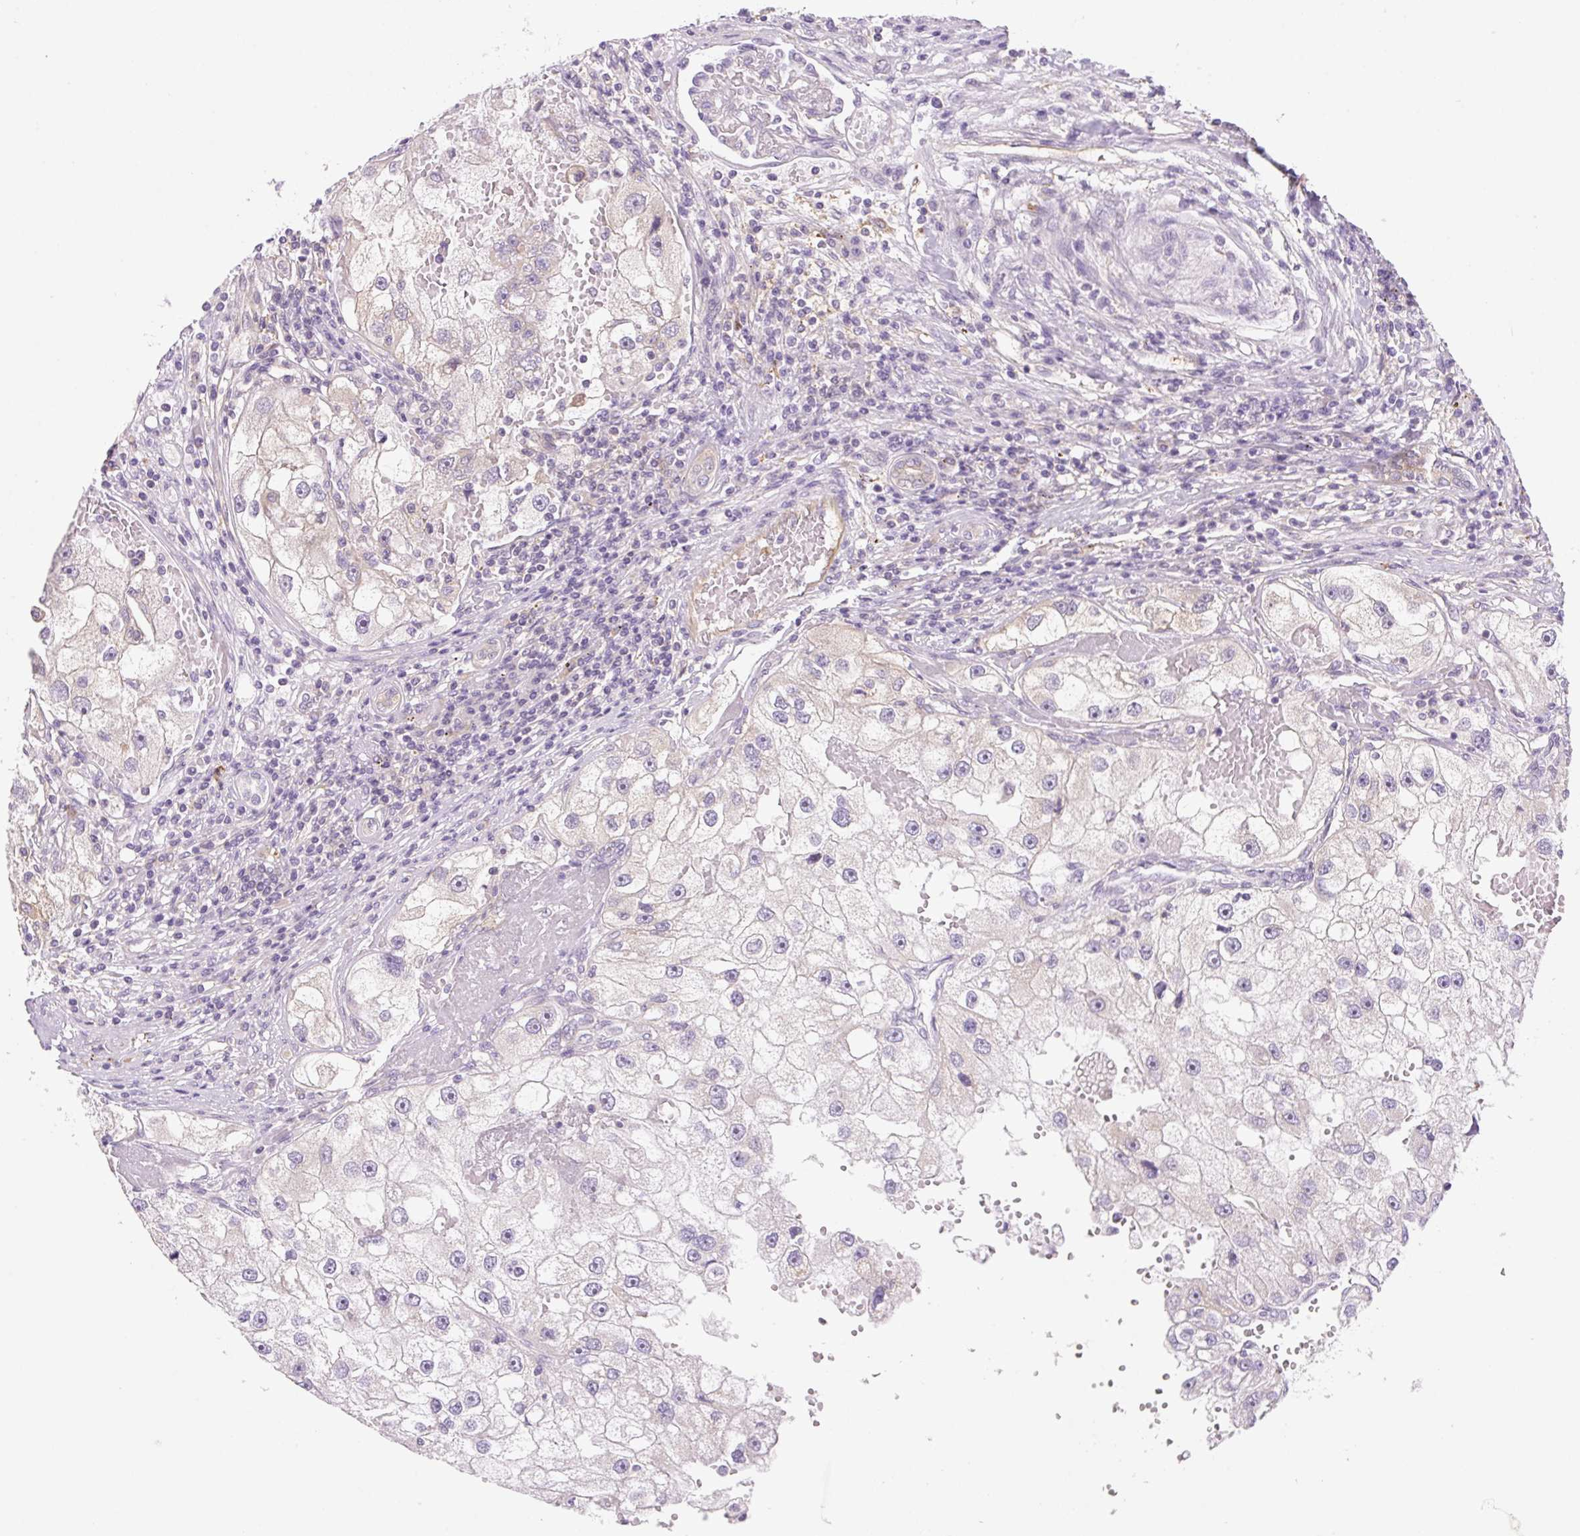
{"staining": {"intensity": "negative", "quantity": "none", "location": "none"}, "tissue": "renal cancer", "cell_type": "Tumor cells", "image_type": "cancer", "snomed": [{"axis": "morphology", "description": "Adenocarcinoma, NOS"}, {"axis": "topography", "description": "Kidney"}], "caption": "The micrograph exhibits no significant expression in tumor cells of renal cancer (adenocarcinoma).", "gene": "OMA1", "patient": {"sex": "male", "age": 63}}